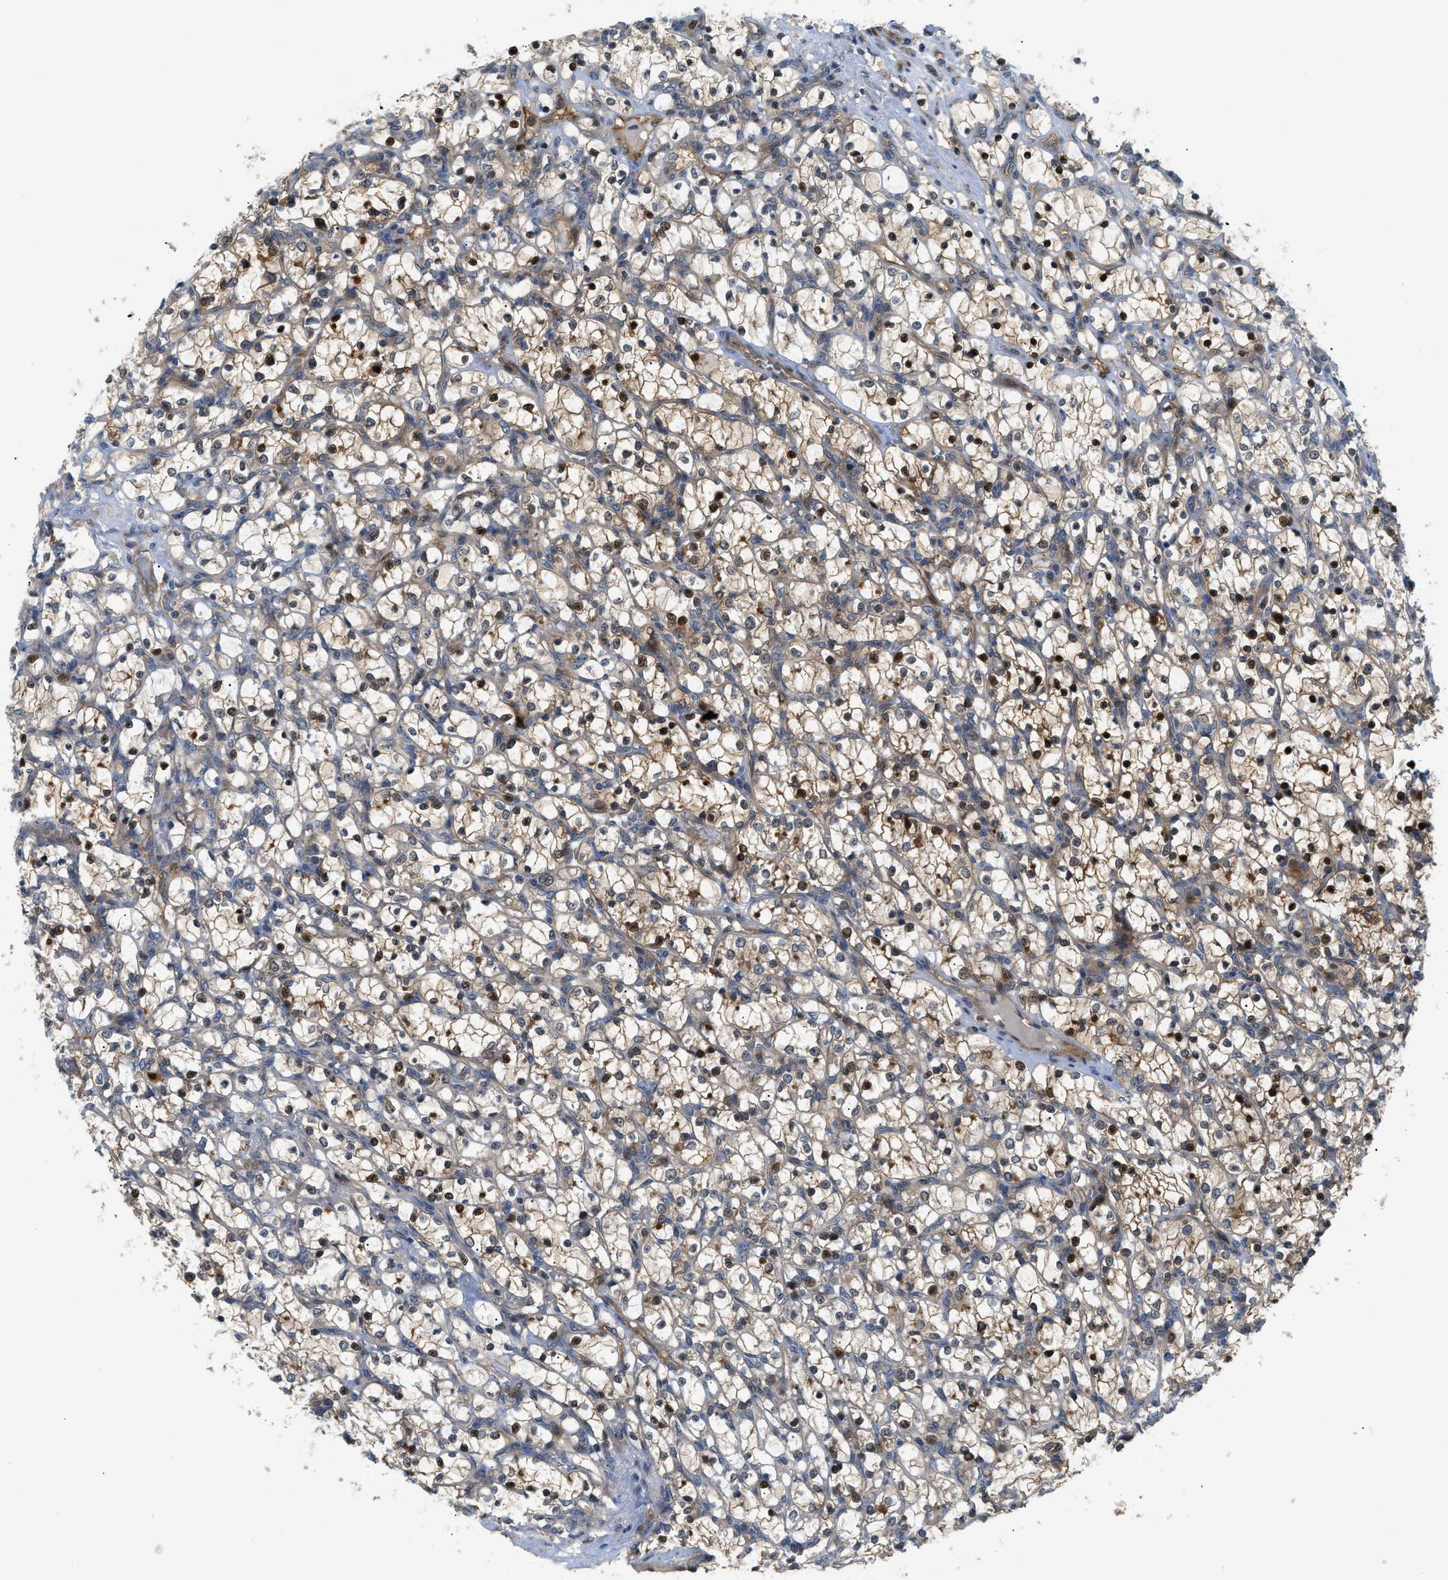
{"staining": {"intensity": "moderate", "quantity": "<25%", "location": "cytoplasmic/membranous"}, "tissue": "renal cancer", "cell_type": "Tumor cells", "image_type": "cancer", "snomed": [{"axis": "morphology", "description": "Adenocarcinoma, NOS"}, {"axis": "topography", "description": "Kidney"}], "caption": "Protein positivity by immunohistochemistry displays moderate cytoplasmic/membranous positivity in approximately <25% of tumor cells in renal adenocarcinoma. (Brightfield microscopy of DAB IHC at high magnification).", "gene": "TRAK2", "patient": {"sex": "female", "age": 69}}